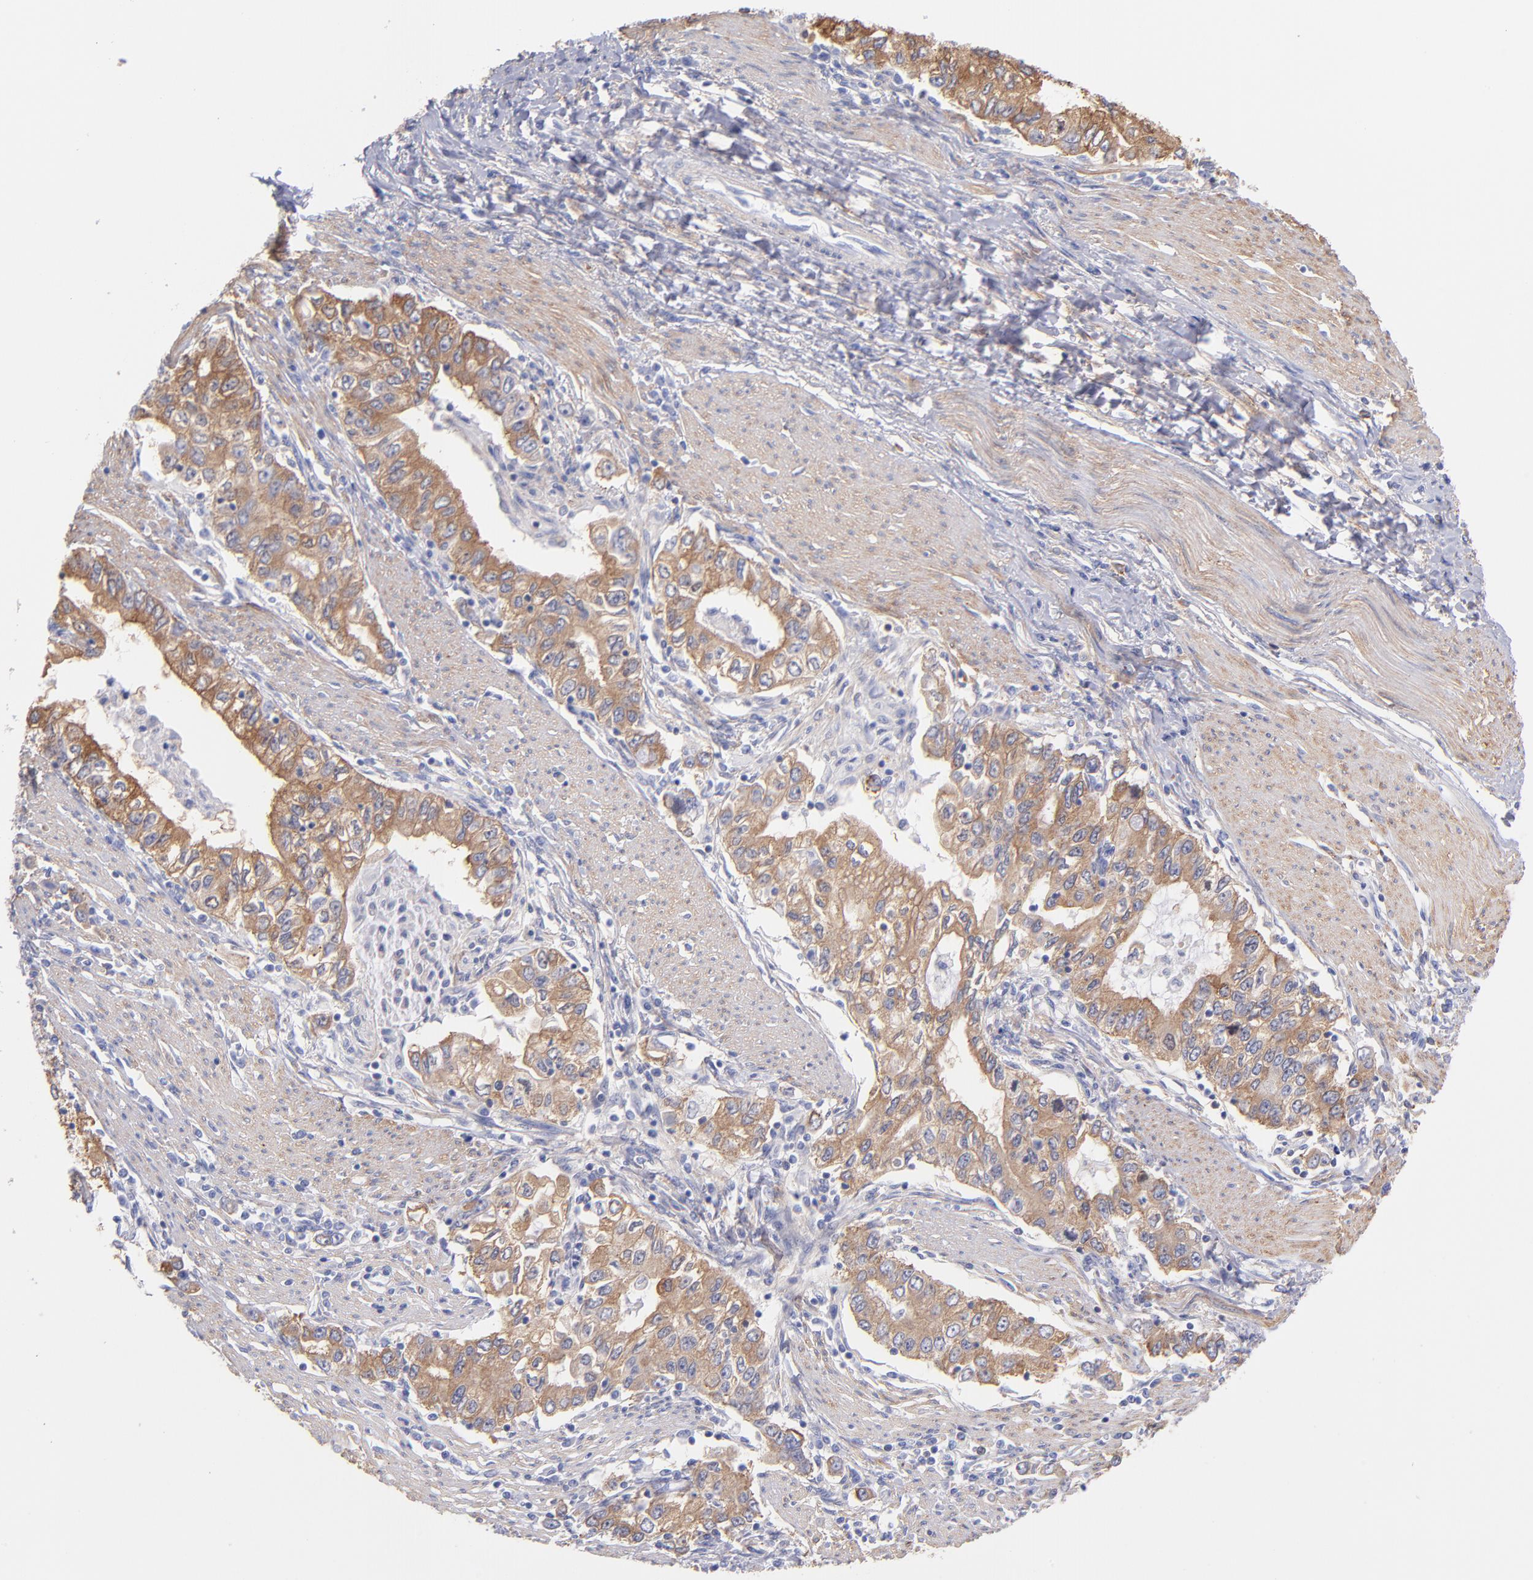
{"staining": {"intensity": "moderate", "quantity": ">75%", "location": "cytoplasmic/membranous"}, "tissue": "stomach cancer", "cell_type": "Tumor cells", "image_type": "cancer", "snomed": [{"axis": "morphology", "description": "Adenocarcinoma, NOS"}, {"axis": "topography", "description": "Stomach, lower"}], "caption": "The histopathology image shows immunohistochemical staining of stomach adenocarcinoma. There is moderate cytoplasmic/membranous positivity is seen in approximately >75% of tumor cells.", "gene": "PRKCA", "patient": {"sex": "female", "age": 72}}